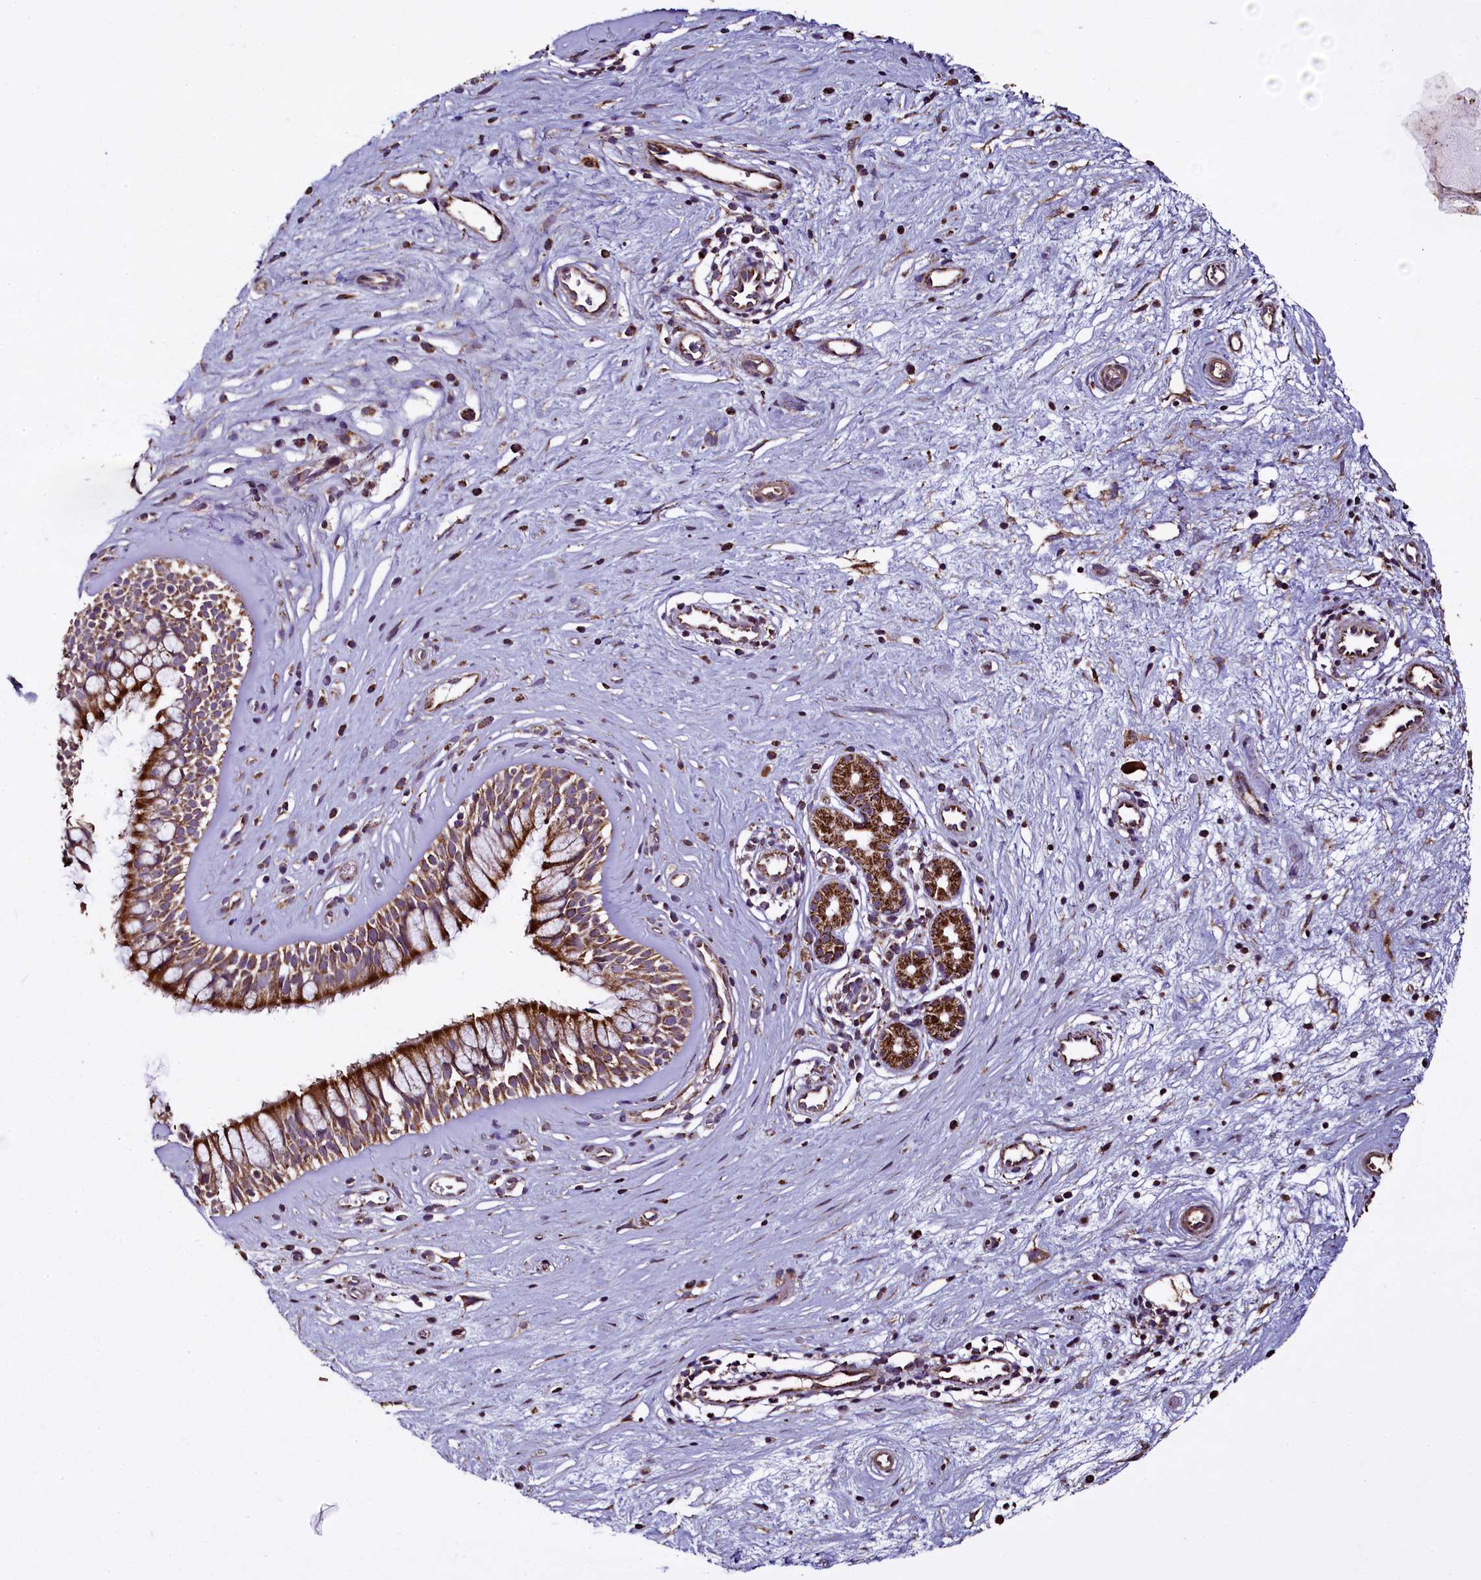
{"staining": {"intensity": "strong", "quantity": ">75%", "location": "cytoplasmic/membranous"}, "tissue": "nasopharynx", "cell_type": "Respiratory epithelial cells", "image_type": "normal", "snomed": [{"axis": "morphology", "description": "Normal tissue, NOS"}, {"axis": "topography", "description": "Nasopharynx"}], "caption": "Strong cytoplasmic/membranous positivity is seen in approximately >75% of respiratory epithelial cells in benign nasopharynx. (DAB (3,3'-diaminobenzidine) IHC with brightfield microscopy, high magnification).", "gene": "COQ9", "patient": {"sex": "male", "age": 32}}